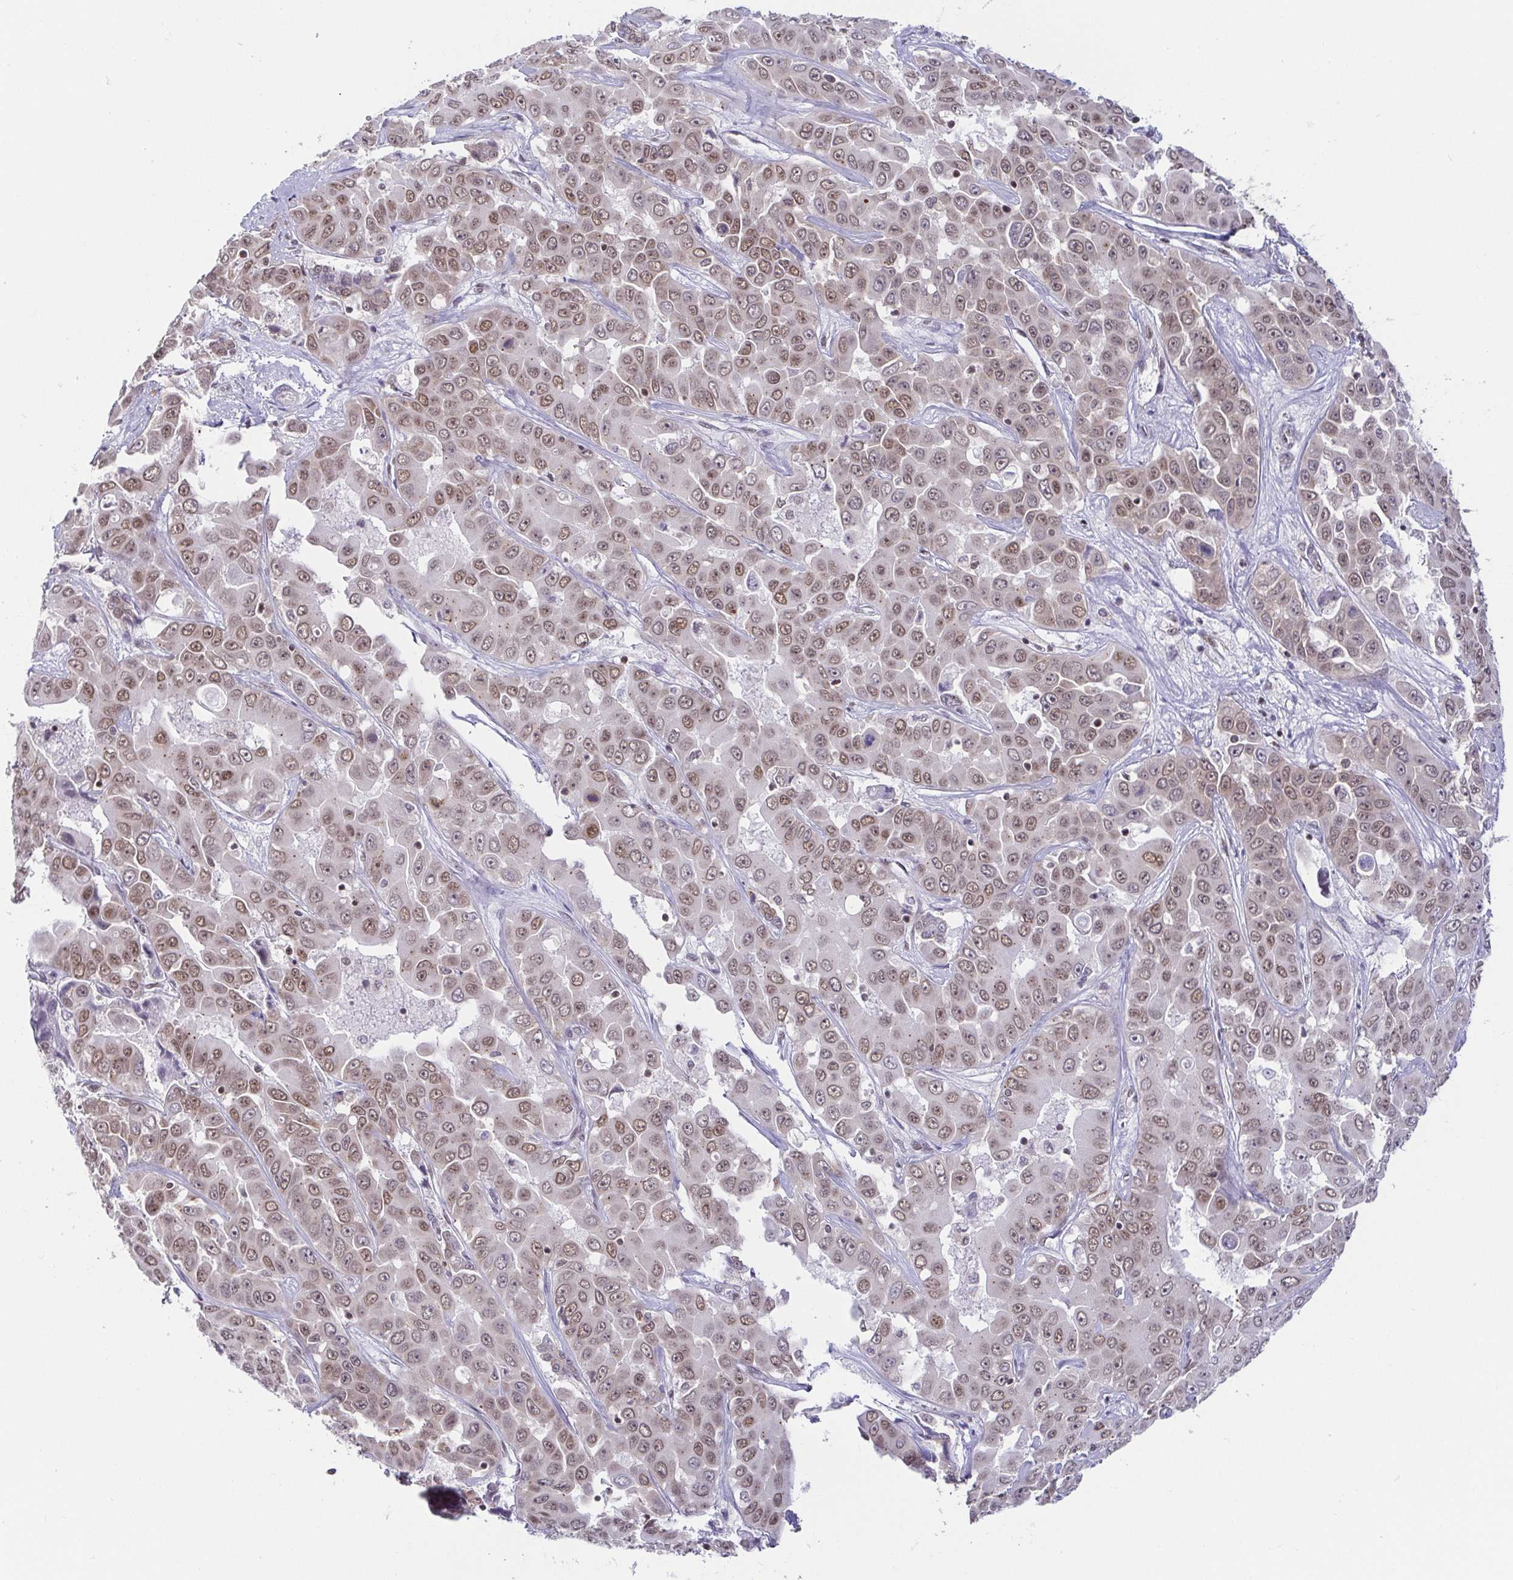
{"staining": {"intensity": "moderate", "quantity": ">75%", "location": "nuclear"}, "tissue": "liver cancer", "cell_type": "Tumor cells", "image_type": "cancer", "snomed": [{"axis": "morphology", "description": "Cholangiocarcinoma"}, {"axis": "topography", "description": "Liver"}], "caption": "Cholangiocarcinoma (liver) stained with a brown dye demonstrates moderate nuclear positive positivity in approximately >75% of tumor cells.", "gene": "EWSR1", "patient": {"sex": "female", "age": 52}}